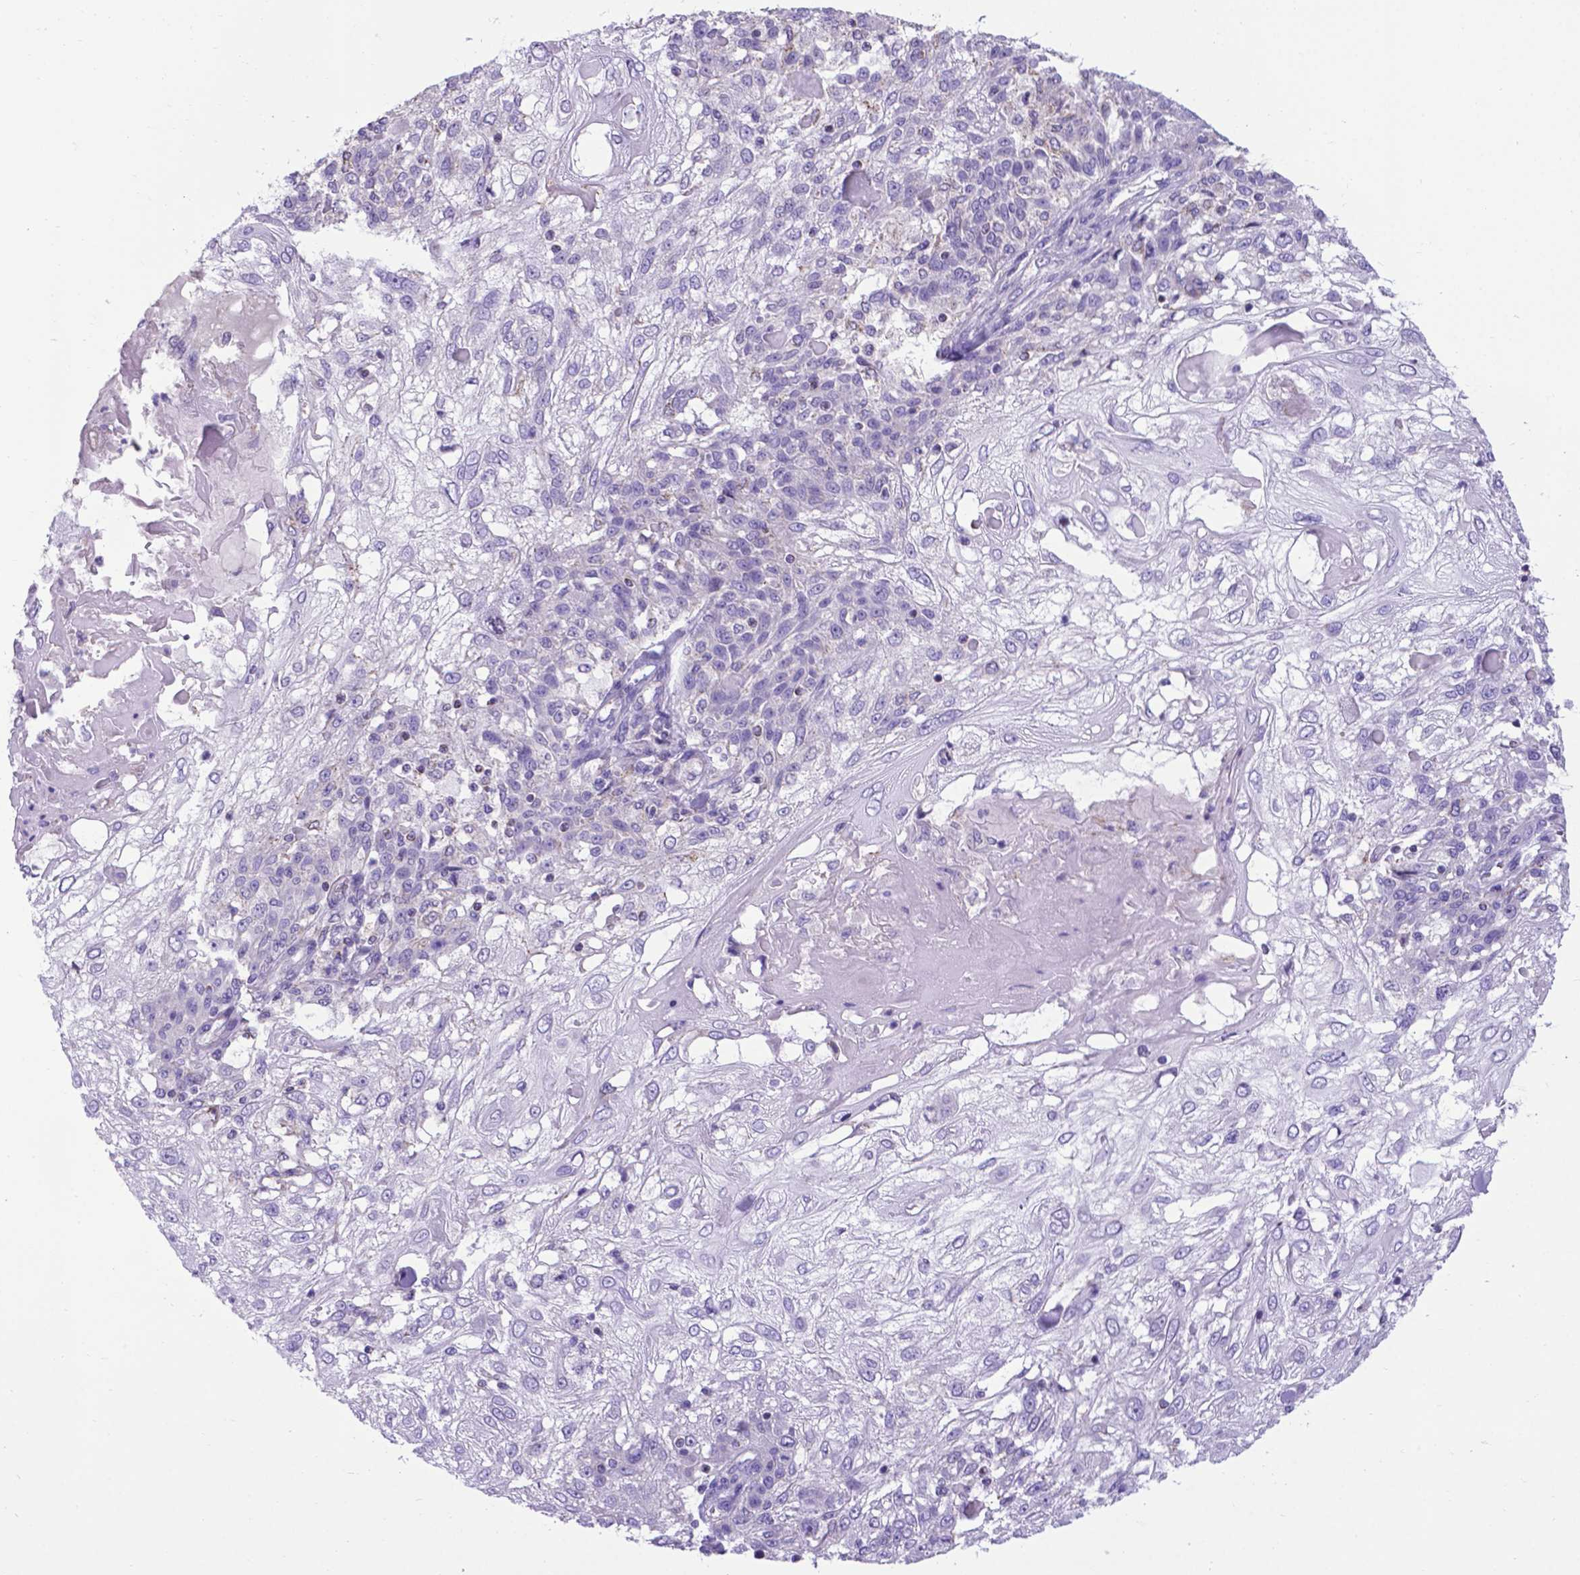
{"staining": {"intensity": "negative", "quantity": "none", "location": "none"}, "tissue": "skin cancer", "cell_type": "Tumor cells", "image_type": "cancer", "snomed": [{"axis": "morphology", "description": "Normal tissue, NOS"}, {"axis": "morphology", "description": "Squamous cell carcinoma, NOS"}, {"axis": "topography", "description": "Skin"}], "caption": "Immunohistochemical staining of skin cancer displays no significant expression in tumor cells.", "gene": "POU3F3", "patient": {"sex": "female", "age": 83}}